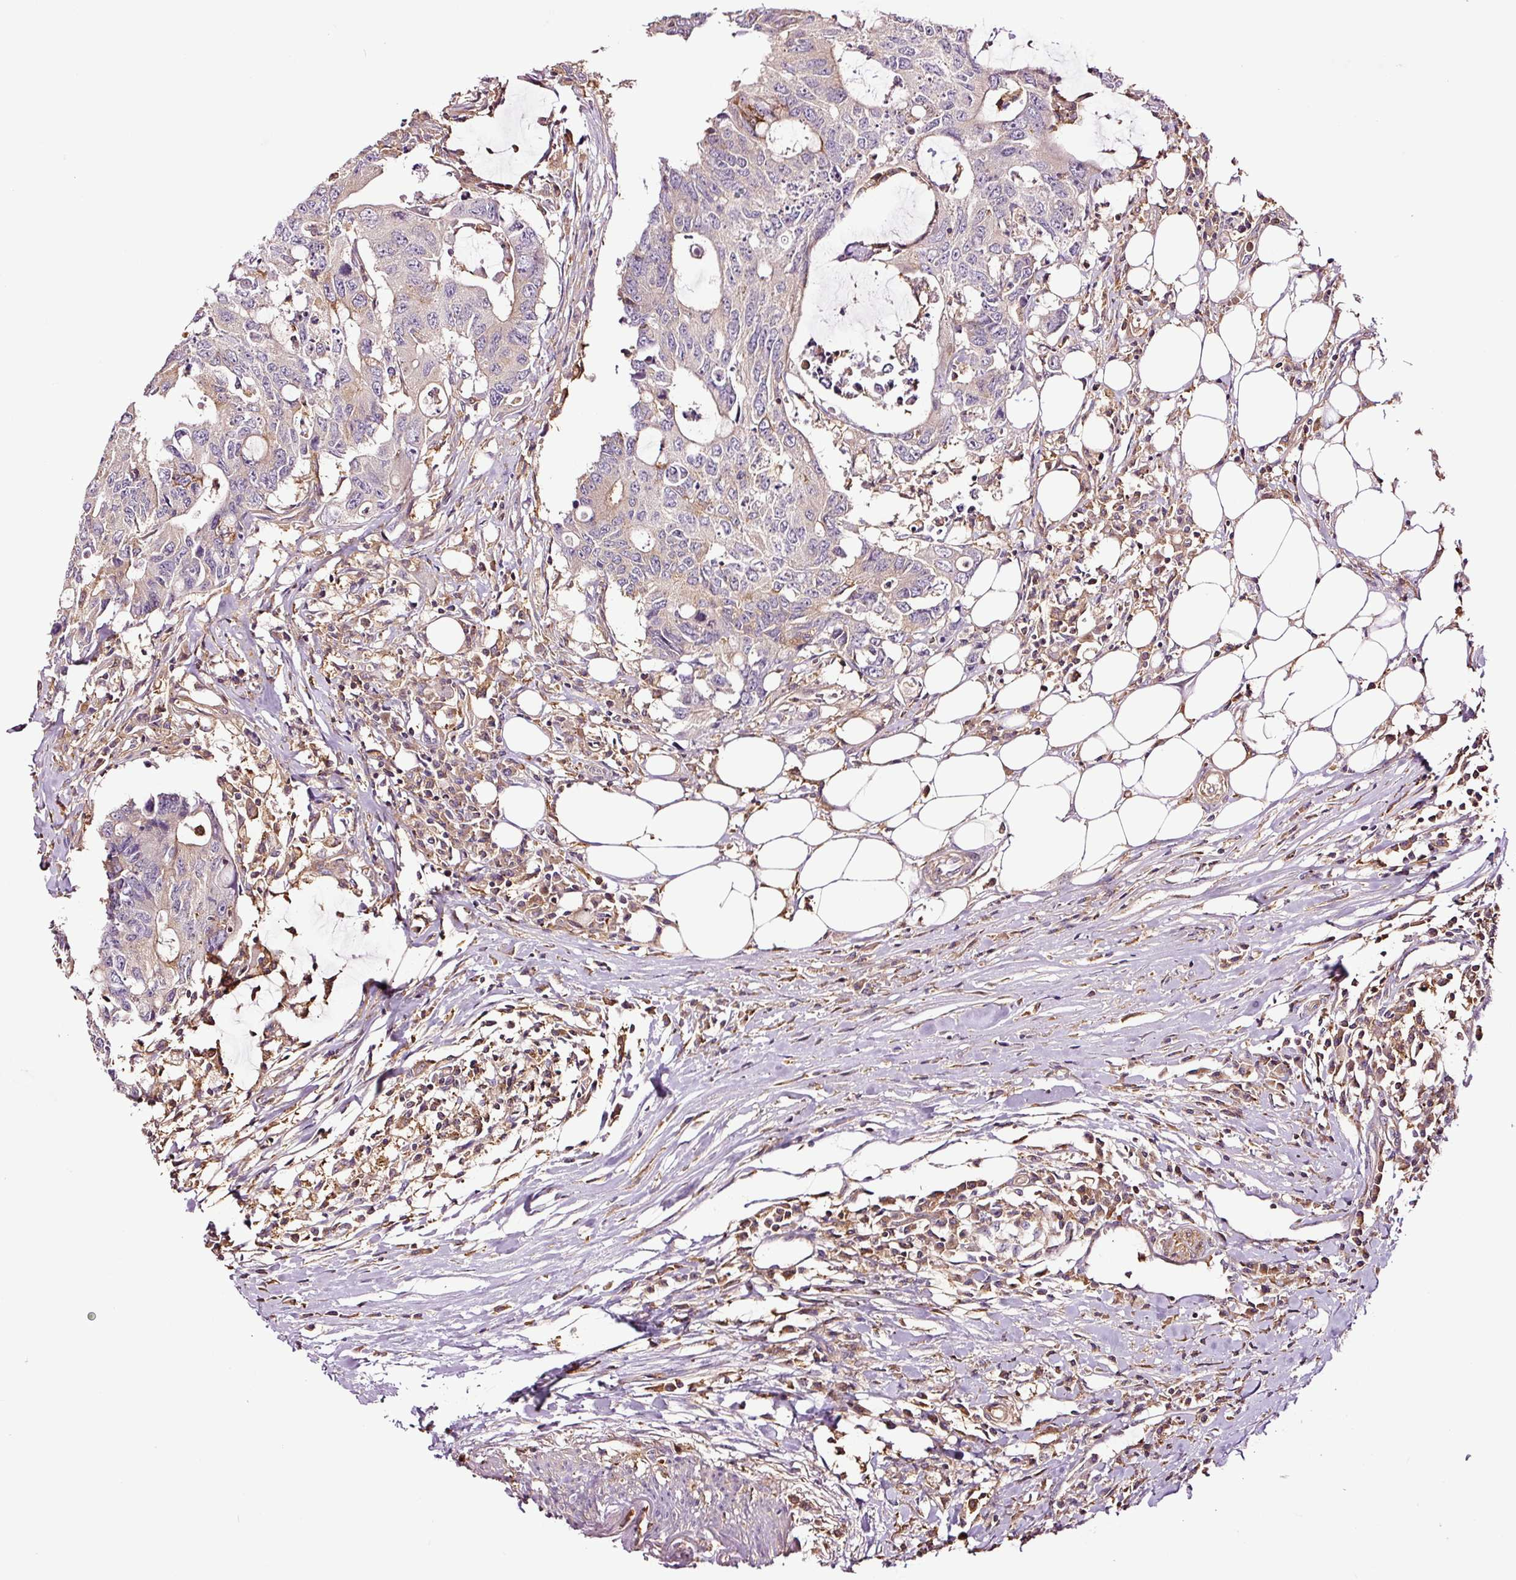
{"staining": {"intensity": "negative", "quantity": "none", "location": "none"}, "tissue": "colorectal cancer", "cell_type": "Tumor cells", "image_type": "cancer", "snomed": [{"axis": "morphology", "description": "Adenocarcinoma, NOS"}, {"axis": "topography", "description": "Colon"}], "caption": "Tumor cells are negative for brown protein staining in colorectal cancer (adenocarcinoma). (Brightfield microscopy of DAB (3,3'-diaminobenzidine) immunohistochemistry at high magnification).", "gene": "METAP1", "patient": {"sex": "male", "age": 71}}